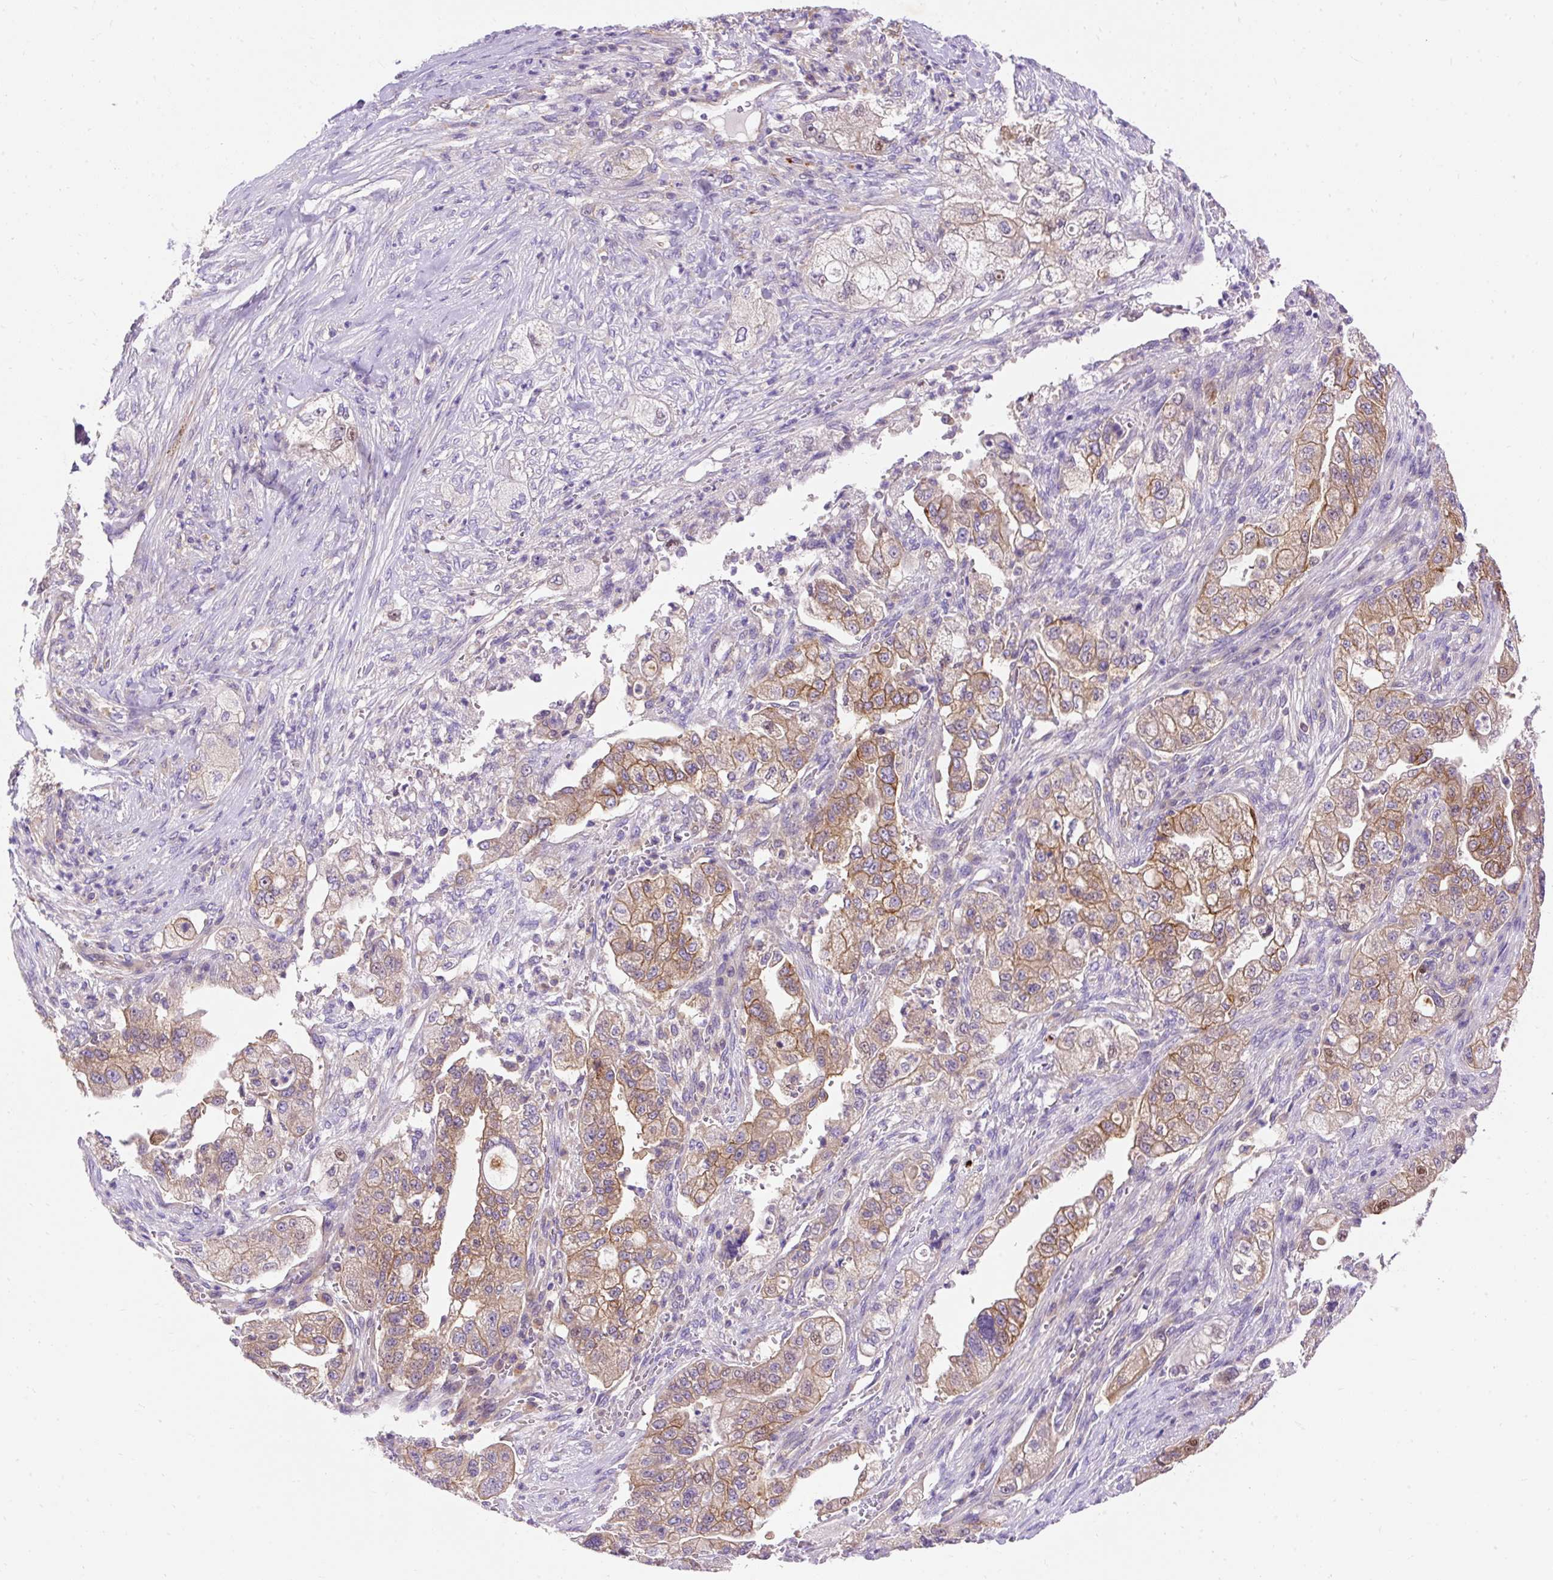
{"staining": {"intensity": "moderate", "quantity": ">75%", "location": "cytoplasmic/membranous"}, "tissue": "pancreatic cancer", "cell_type": "Tumor cells", "image_type": "cancer", "snomed": [{"axis": "morphology", "description": "Adenocarcinoma, NOS"}, {"axis": "topography", "description": "Pancreas"}], "caption": "Adenocarcinoma (pancreatic) stained with IHC shows moderate cytoplasmic/membranous staining in approximately >75% of tumor cells.", "gene": "OR4K15", "patient": {"sex": "female", "age": 78}}